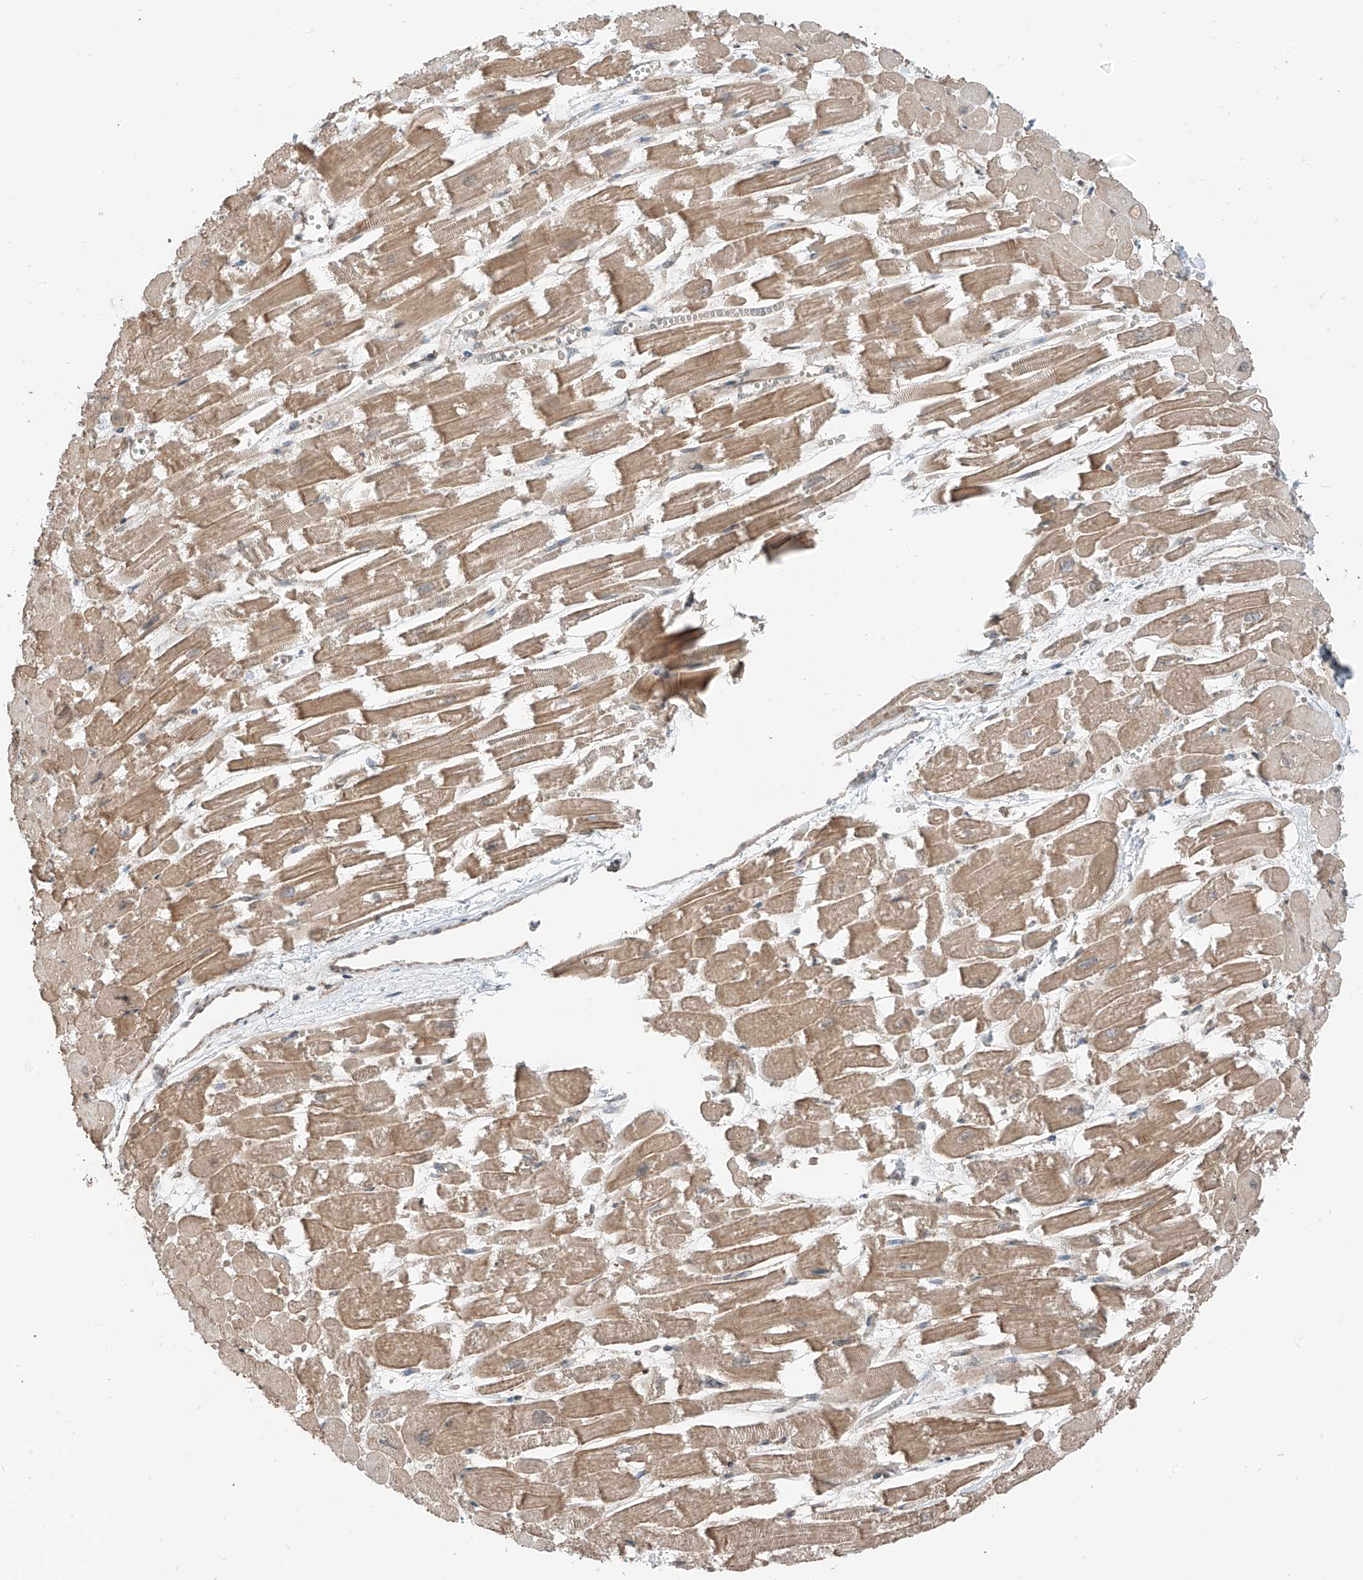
{"staining": {"intensity": "moderate", "quantity": ">75%", "location": "cytoplasmic/membranous"}, "tissue": "heart muscle", "cell_type": "Cardiomyocytes", "image_type": "normal", "snomed": [{"axis": "morphology", "description": "Normal tissue, NOS"}, {"axis": "topography", "description": "Heart"}], "caption": "An immunohistochemistry (IHC) photomicrograph of unremarkable tissue is shown. Protein staining in brown shows moderate cytoplasmic/membranous positivity in heart muscle within cardiomyocytes.", "gene": "CEP162", "patient": {"sex": "male", "age": 54}}